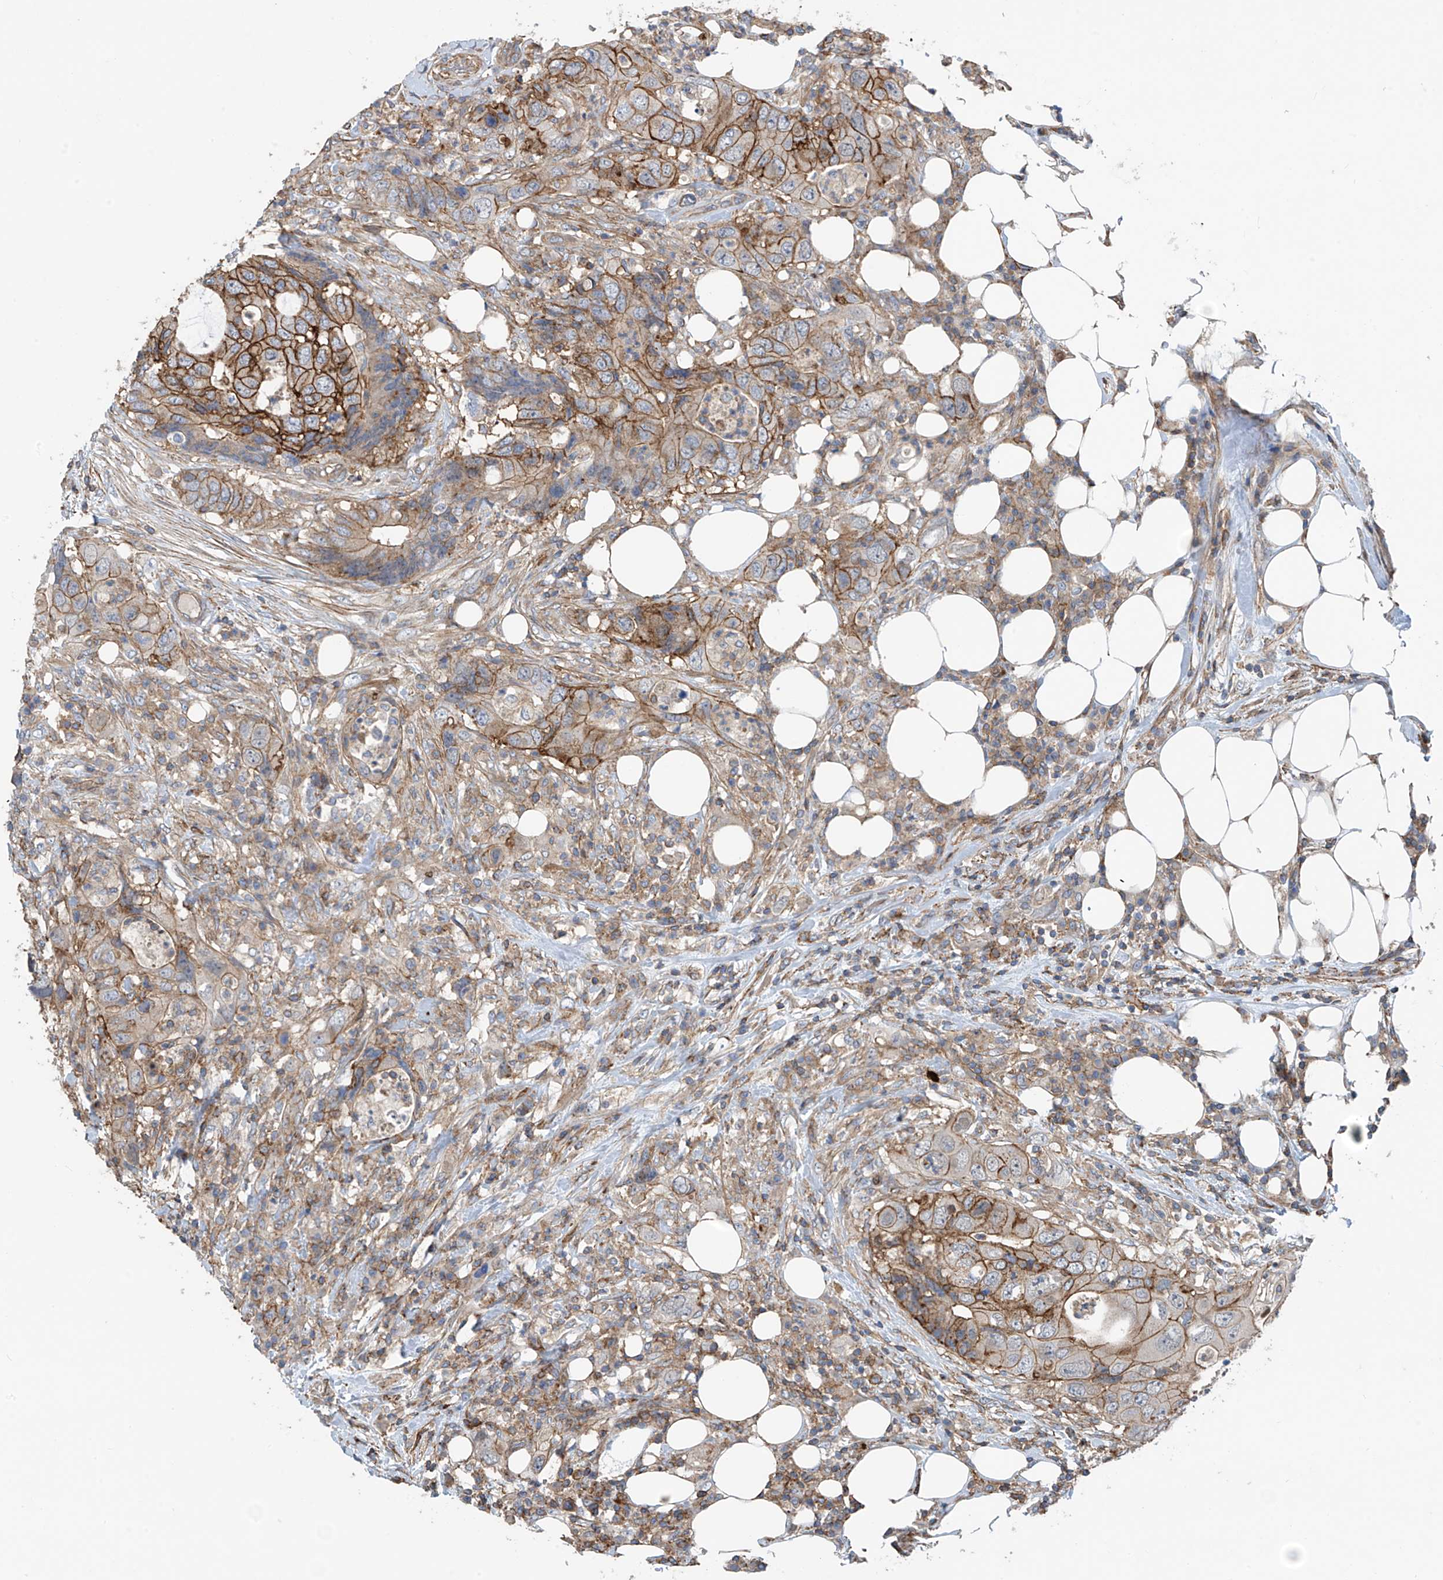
{"staining": {"intensity": "moderate", "quantity": ">75%", "location": "cytoplasmic/membranous"}, "tissue": "colorectal cancer", "cell_type": "Tumor cells", "image_type": "cancer", "snomed": [{"axis": "morphology", "description": "Adenocarcinoma, NOS"}, {"axis": "topography", "description": "Colon"}], "caption": "Adenocarcinoma (colorectal) stained with a protein marker displays moderate staining in tumor cells.", "gene": "SLC1A5", "patient": {"sex": "male", "age": 71}}